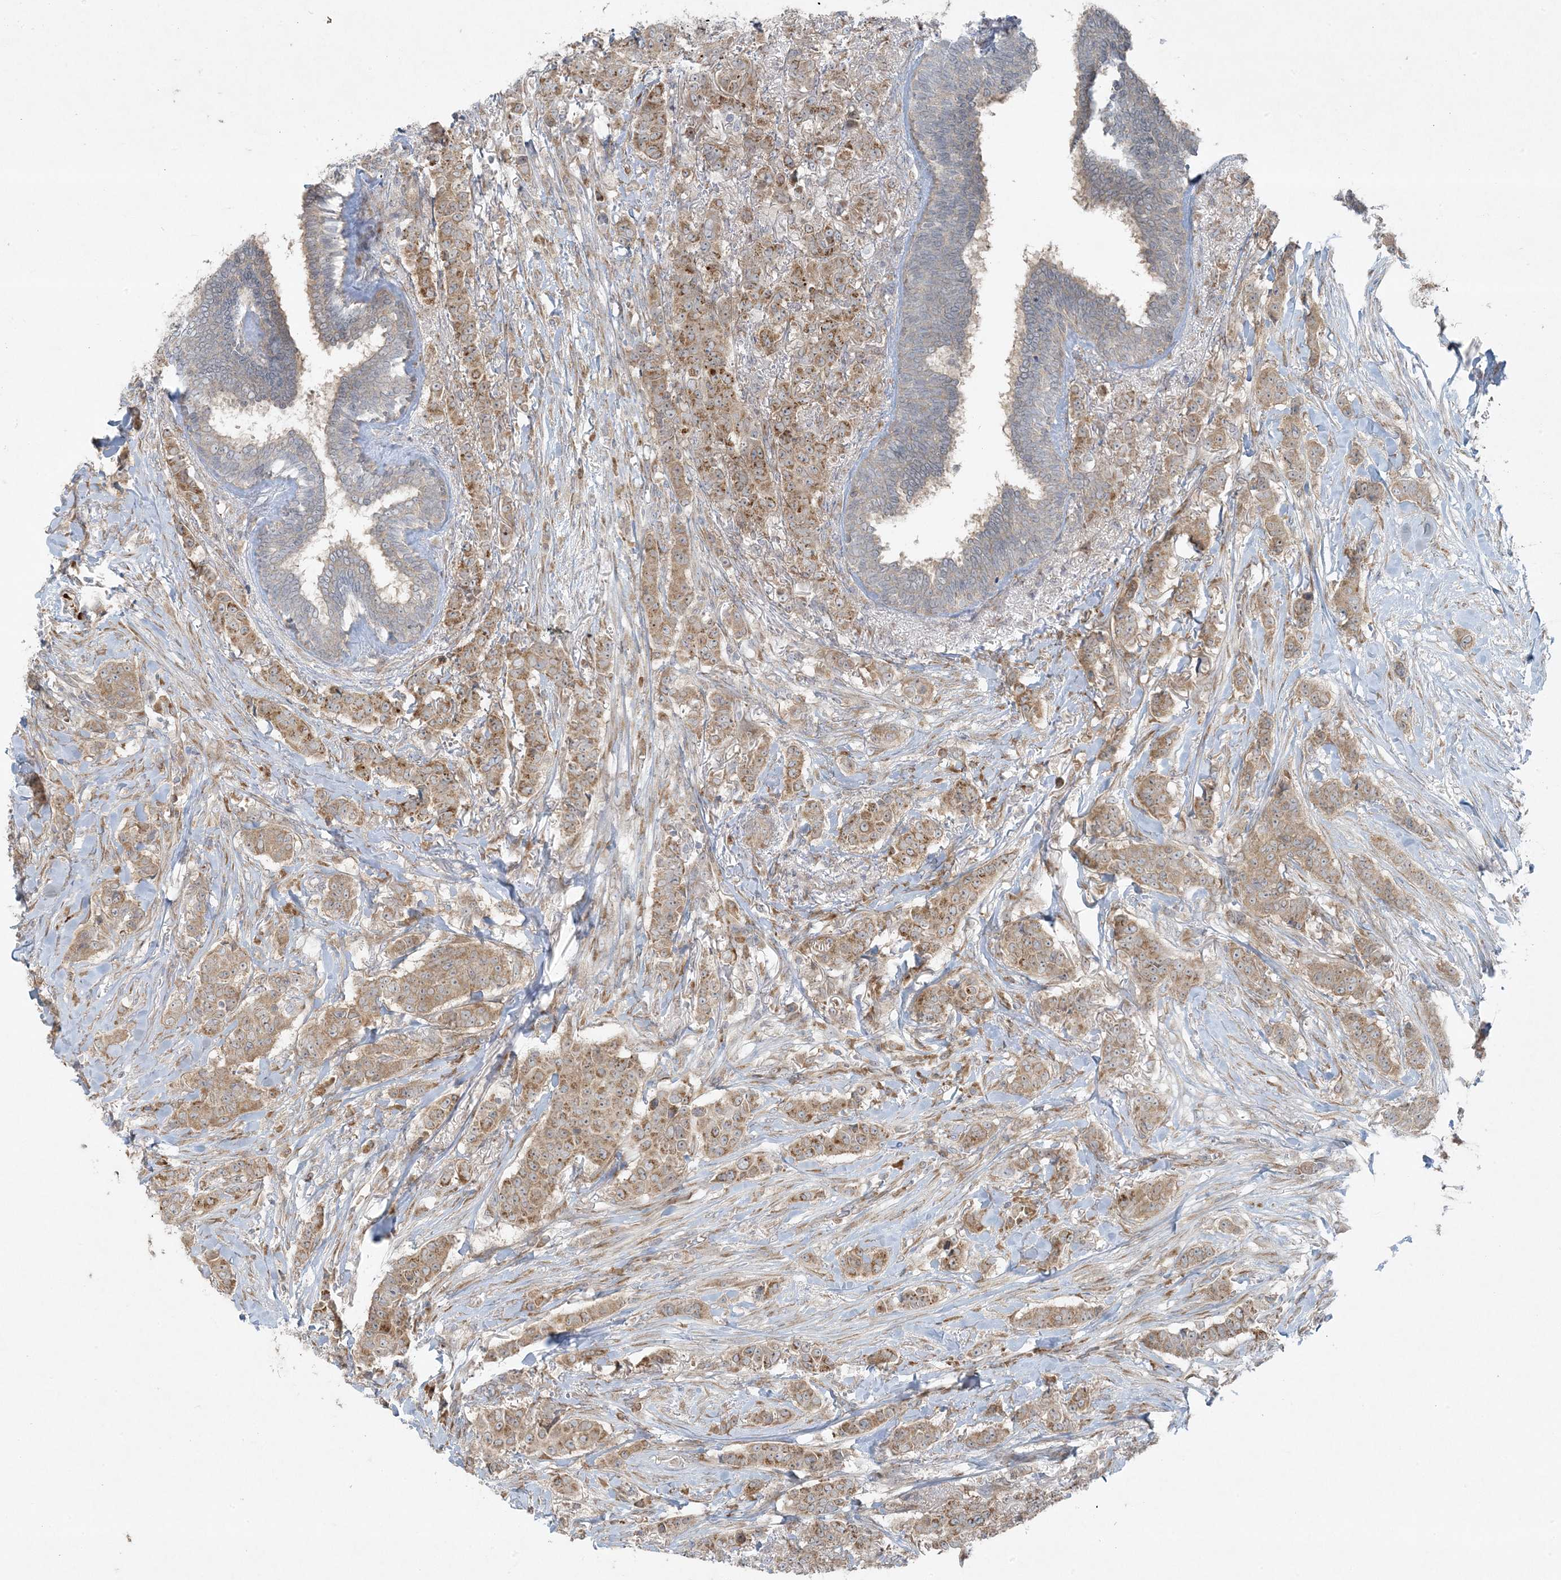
{"staining": {"intensity": "moderate", "quantity": ">75%", "location": "cytoplasmic/membranous"}, "tissue": "breast cancer", "cell_type": "Tumor cells", "image_type": "cancer", "snomed": [{"axis": "morphology", "description": "Duct carcinoma"}, {"axis": "topography", "description": "Breast"}], "caption": "A histopathology image of breast cancer (invasive ductal carcinoma) stained for a protein shows moderate cytoplasmic/membranous brown staining in tumor cells.", "gene": "ZNF263", "patient": {"sex": "female", "age": 40}}